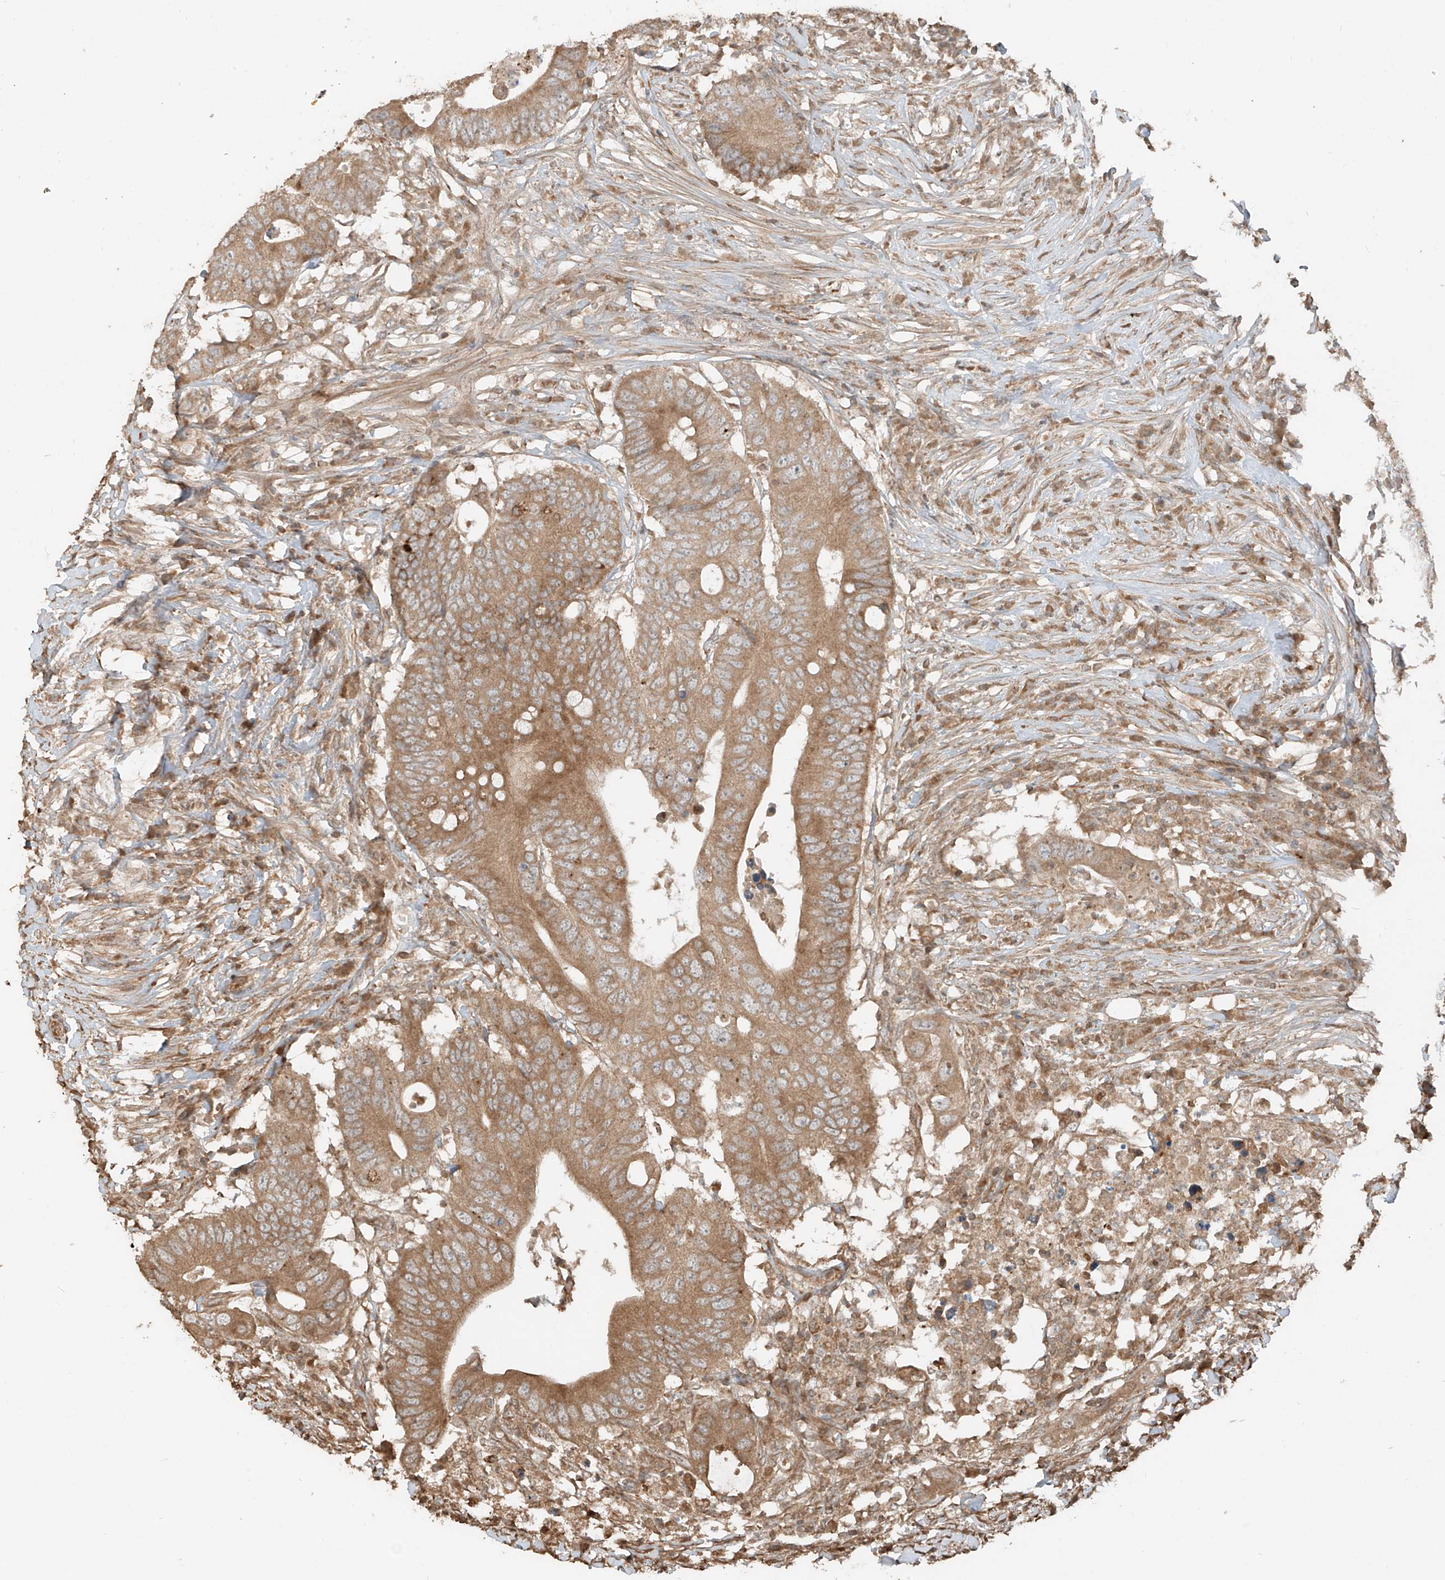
{"staining": {"intensity": "moderate", "quantity": ">75%", "location": "cytoplasmic/membranous"}, "tissue": "colorectal cancer", "cell_type": "Tumor cells", "image_type": "cancer", "snomed": [{"axis": "morphology", "description": "Adenocarcinoma, NOS"}, {"axis": "topography", "description": "Colon"}], "caption": "Colorectal adenocarcinoma stained for a protein (brown) exhibits moderate cytoplasmic/membranous positive positivity in approximately >75% of tumor cells.", "gene": "ANKZF1", "patient": {"sex": "male", "age": 71}}